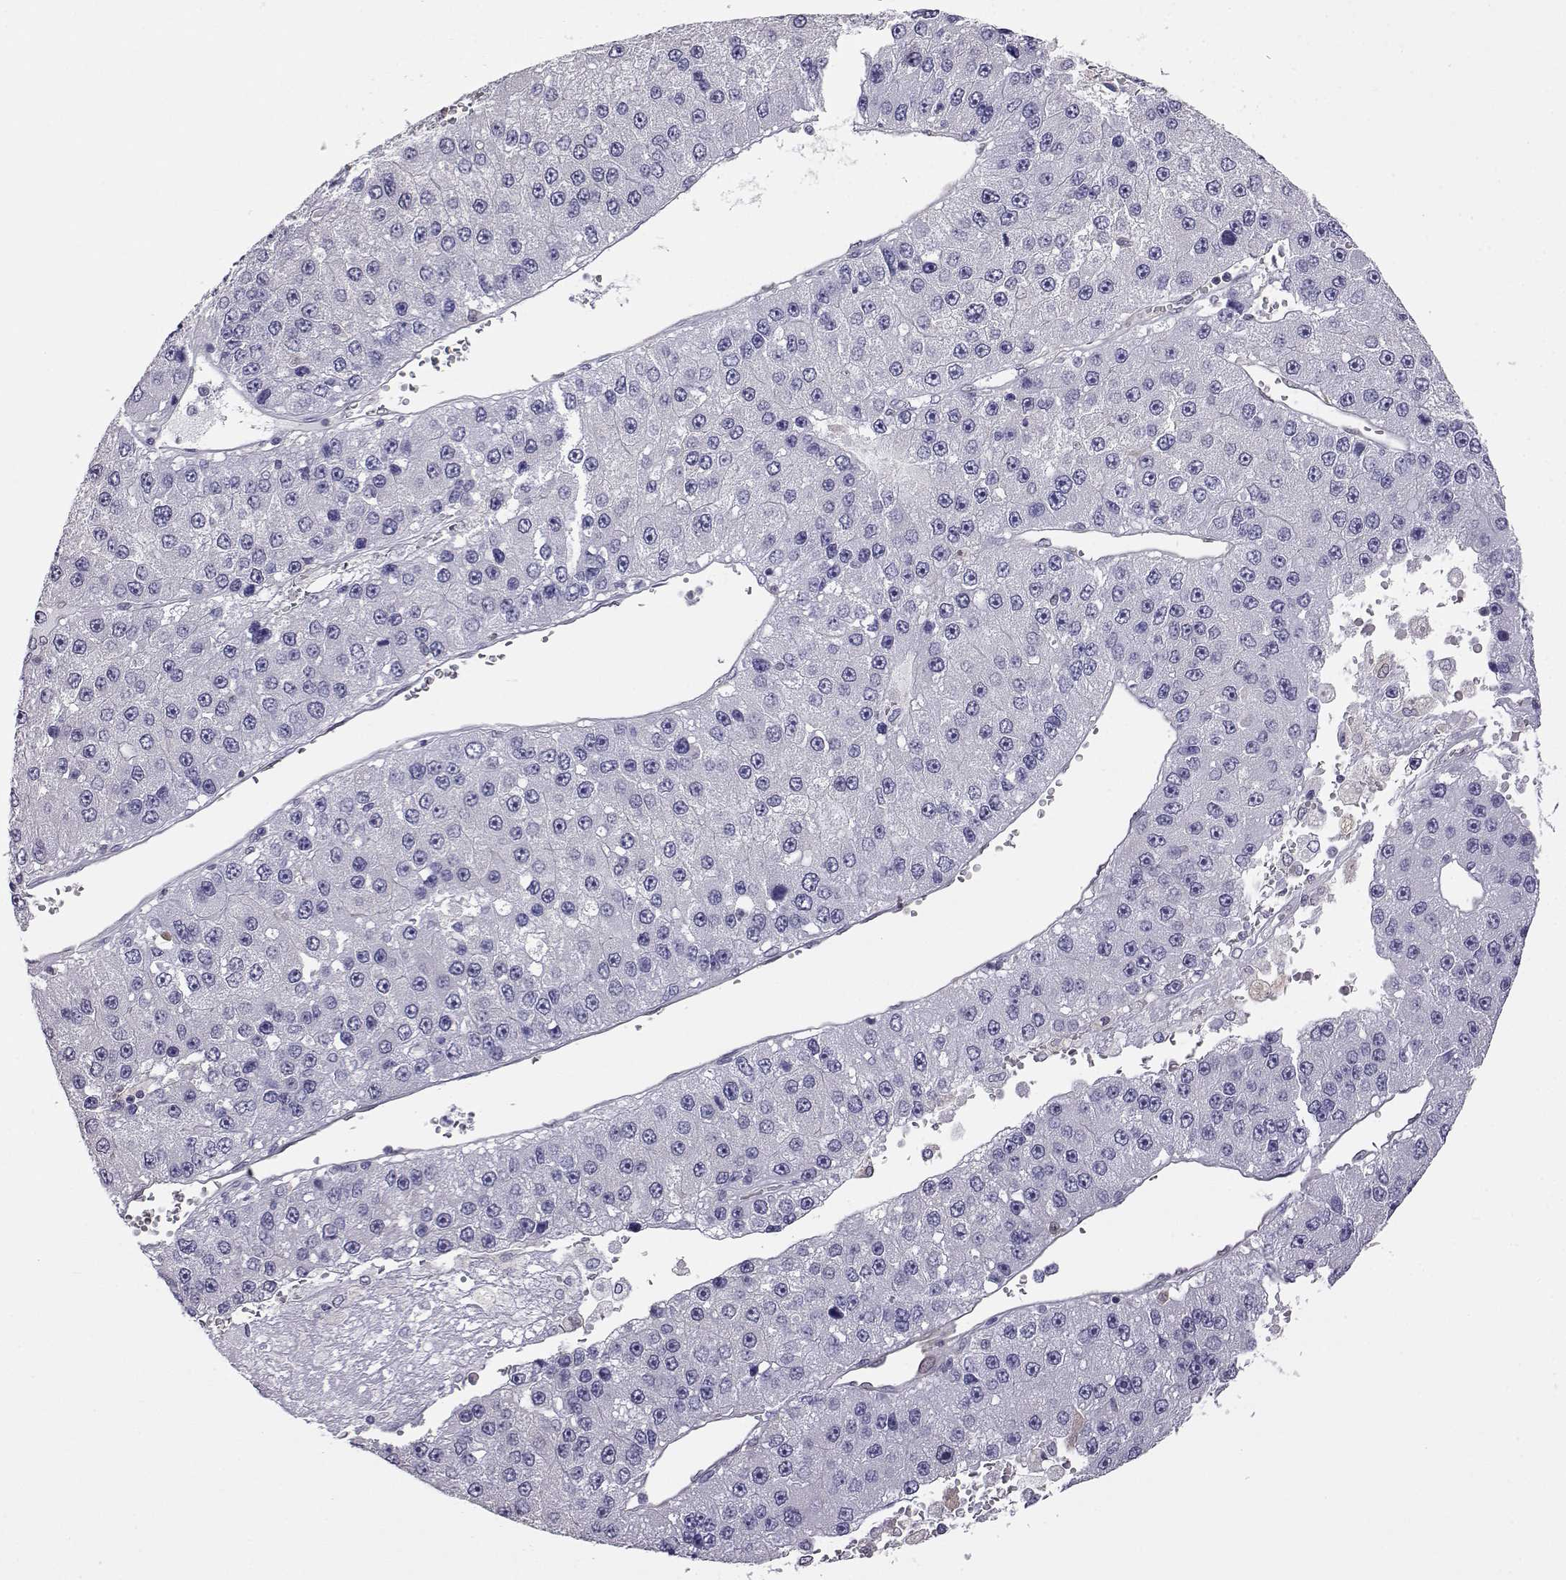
{"staining": {"intensity": "negative", "quantity": "none", "location": "none"}, "tissue": "liver cancer", "cell_type": "Tumor cells", "image_type": "cancer", "snomed": [{"axis": "morphology", "description": "Carcinoma, Hepatocellular, NOS"}, {"axis": "topography", "description": "Liver"}], "caption": "Human liver cancer (hepatocellular carcinoma) stained for a protein using immunohistochemistry (IHC) demonstrates no expression in tumor cells.", "gene": "AKR1B1", "patient": {"sex": "female", "age": 73}}